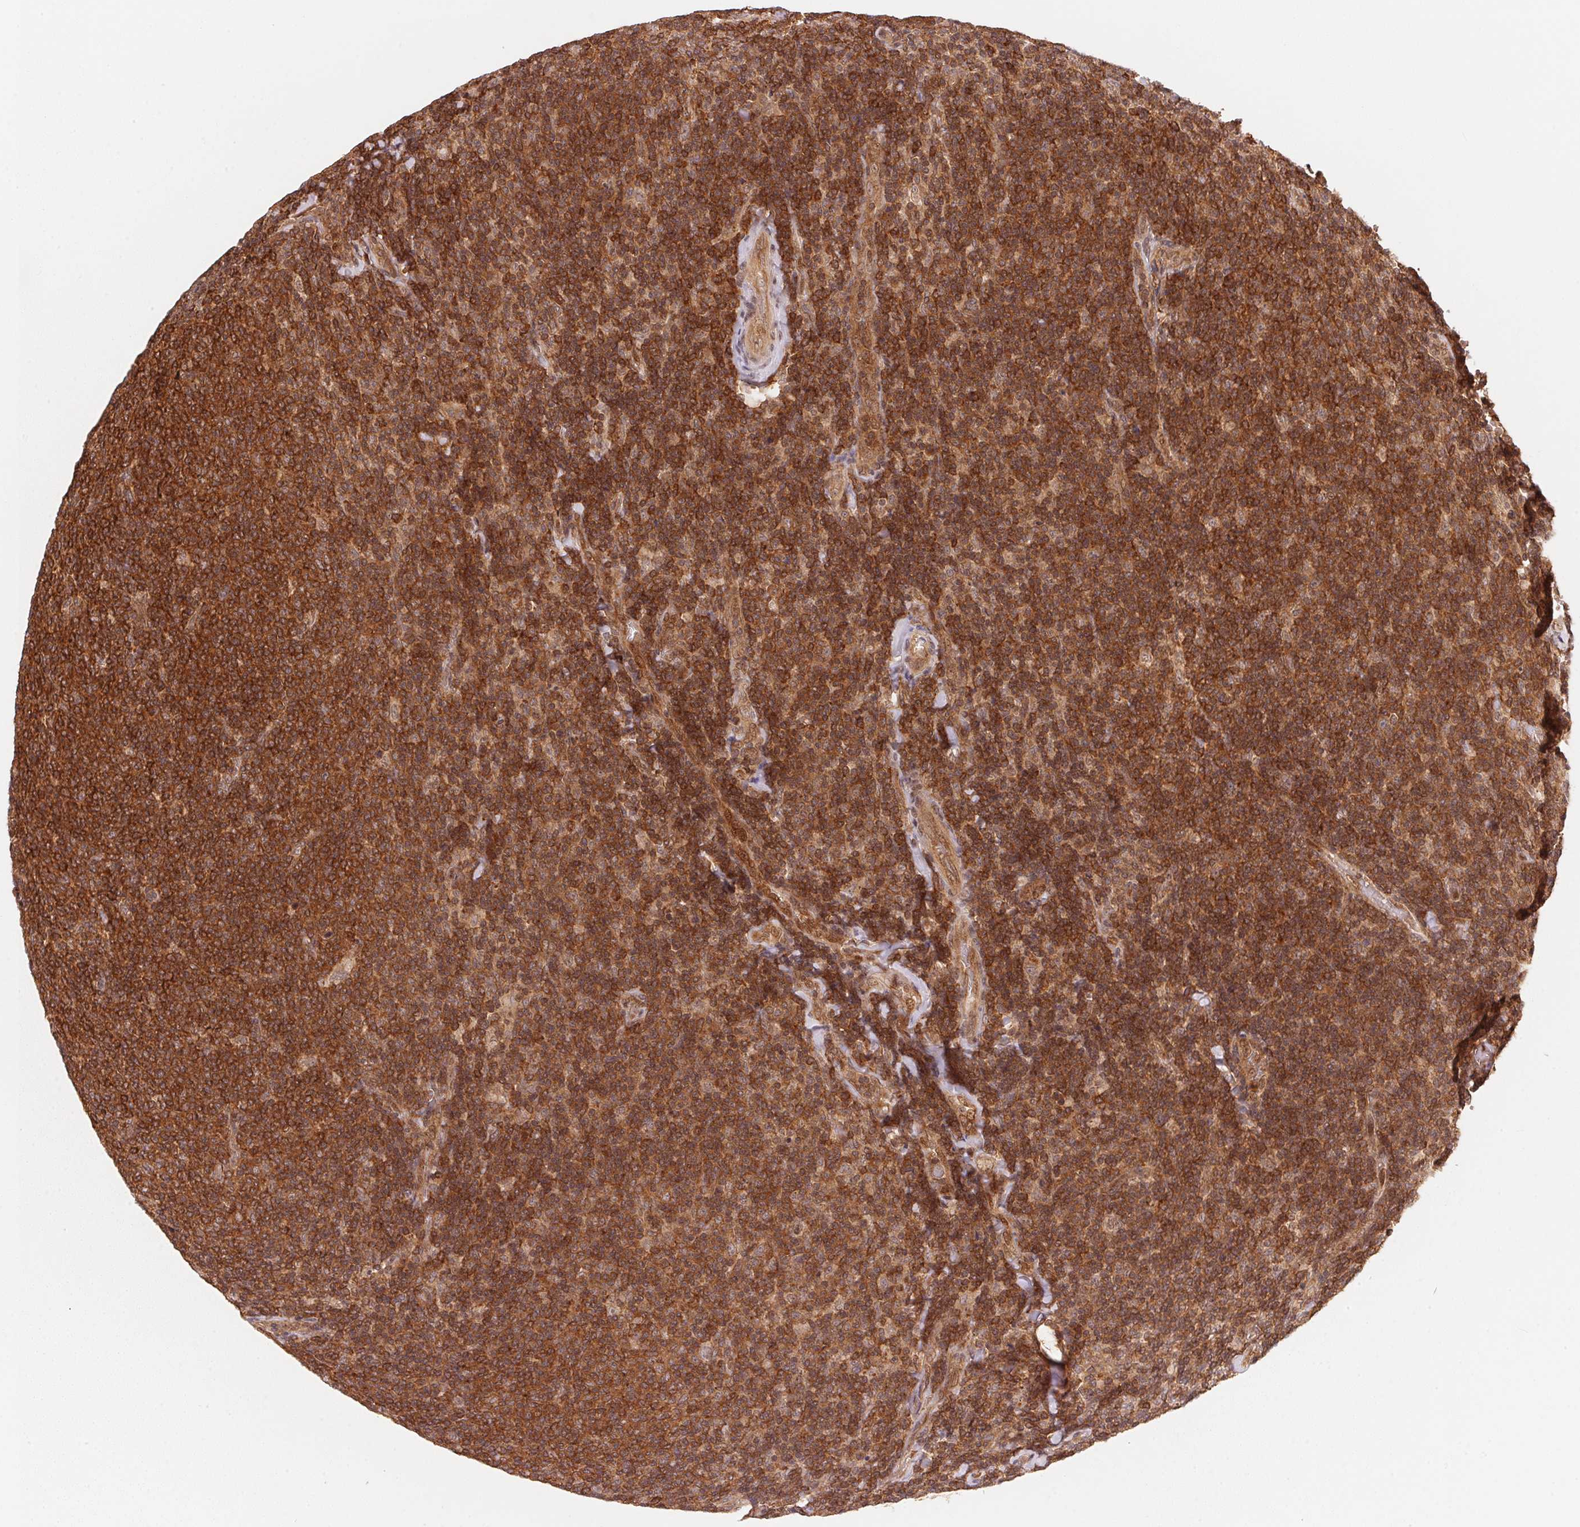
{"staining": {"intensity": "strong", "quantity": ">75%", "location": "cytoplasmic/membranous"}, "tissue": "lymphoma", "cell_type": "Tumor cells", "image_type": "cancer", "snomed": [{"axis": "morphology", "description": "Malignant lymphoma, non-Hodgkin's type, Low grade"}, {"axis": "topography", "description": "Lymph node"}], "caption": "Protein analysis of low-grade malignant lymphoma, non-Hodgkin's type tissue exhibits strong cytoplasmic/membranous staining in about >75% of tumor cells. Immunohistochemistry (ihc) stains the protein of interest in brown and the nuclei are stained blue.", "gene": "CCDC102B", "patient": {"sex": "male", "age": 52}}